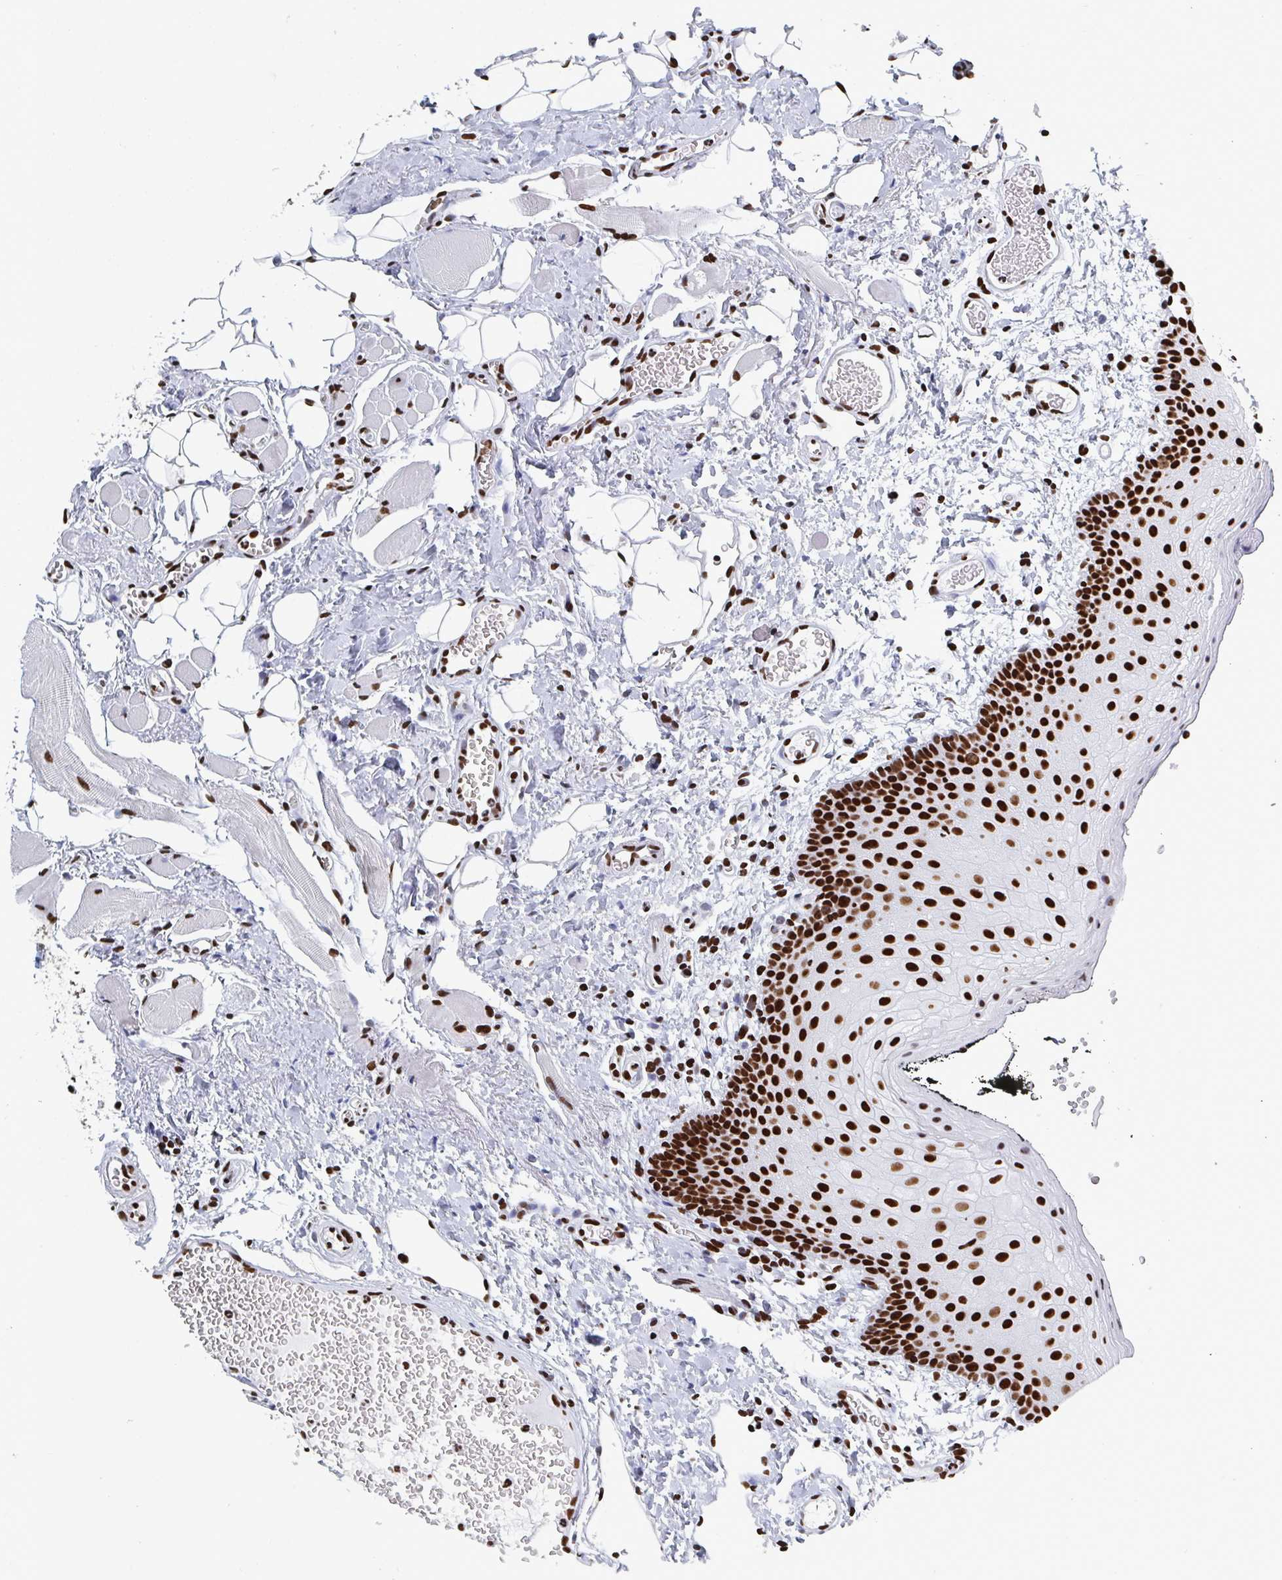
{"staining": {"intensity": "strong", "quantity": ">75%", "location": "nuclear"}, "tissue": "oral mucosa", "cell_type": "Squamous epithelial cells", "image_type": "normal", "snomed": [{"axis": "morphology", "description": "Normal tissue, NOS"}, {"axis": "morphology", "description": "Squamous cell carcinoma, NOS"}, {"axis": "topography", "description": "Oral tissue"}, {"axis": "topography", "description": "Head-Neck"}], "caption": "Protein expression analysis of normal human oral mucosa reveals strong nuclear staining in approximately >75% of squamous epithelial cells. The staining was performed using DAB, with brown indicating positive protein expression. Nuclei are stained blue with hematoxylin.", "gene": "GAR1", "patient": {"sex": "male", "age": 58}}